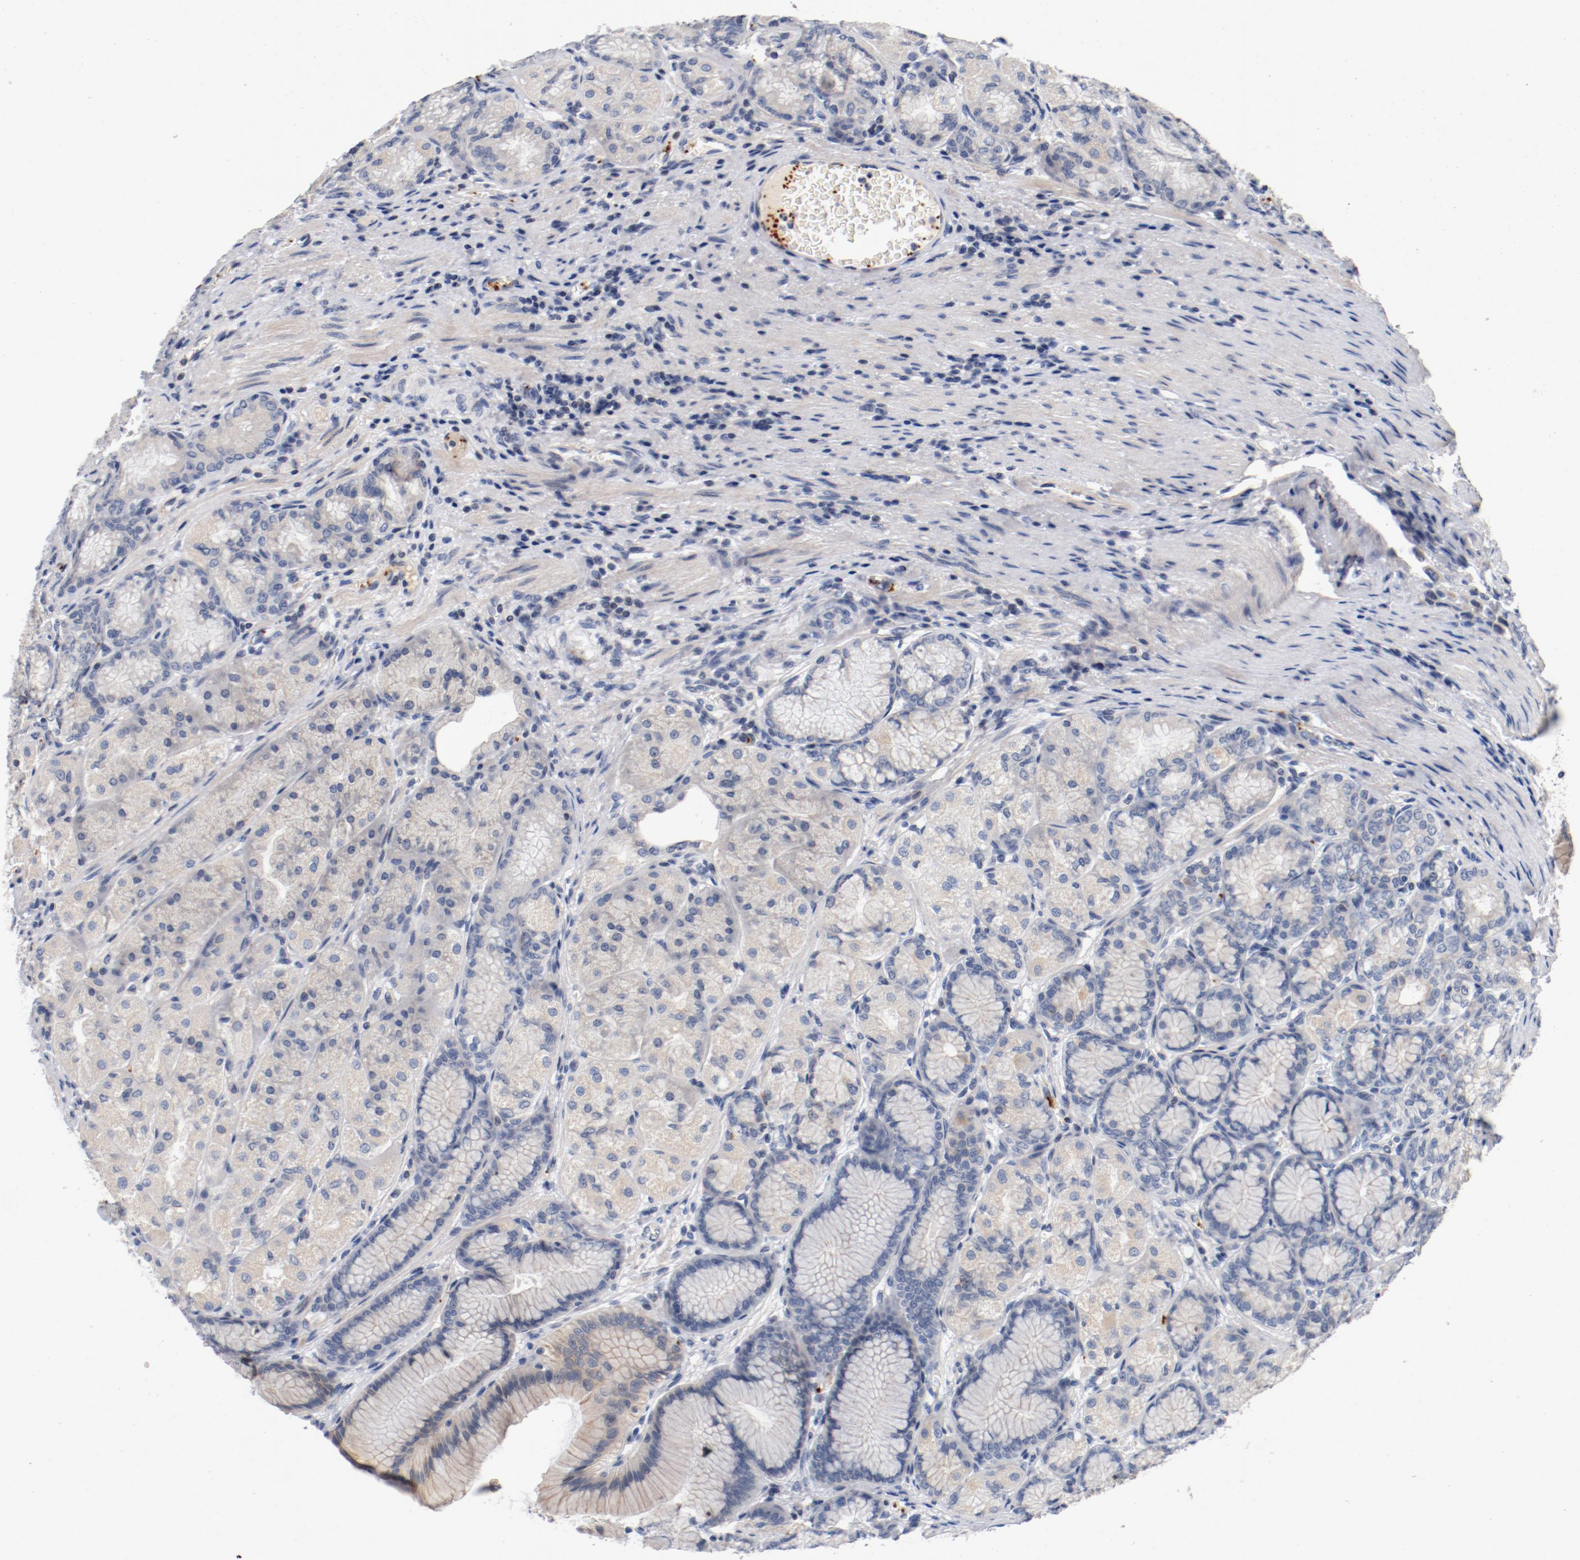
{"staining": {"intensity": "moderate", "quantity": "<25%", "location": "cytoplasmic/membranous"}, "tissue": "stomach", "cell_type": "Glandular cells", "image_type": "normal", "snomed": [{"axis": "morphology", "description": "Normal tissue, NOS"}, {"axis": "morphology", "description": "Adenocarcinoma, NOS"}, {"axis": "topography", "description": "Stomach"}, {"axis": "topography", "description": "Stomach, lower"}], "caption": "Immunohistochemistry (IHC) histopathology image of unremarkable stomach: human stomach stained using immunohistochemistry displays low levels of moderate protein expression localized specifically in the cytoplasmic/membranous of glandular cells, appearing as a cytoplasmic/membranous brown color.", "gene": "PIM1", "patient": {"sex": "female", "age": 65}}